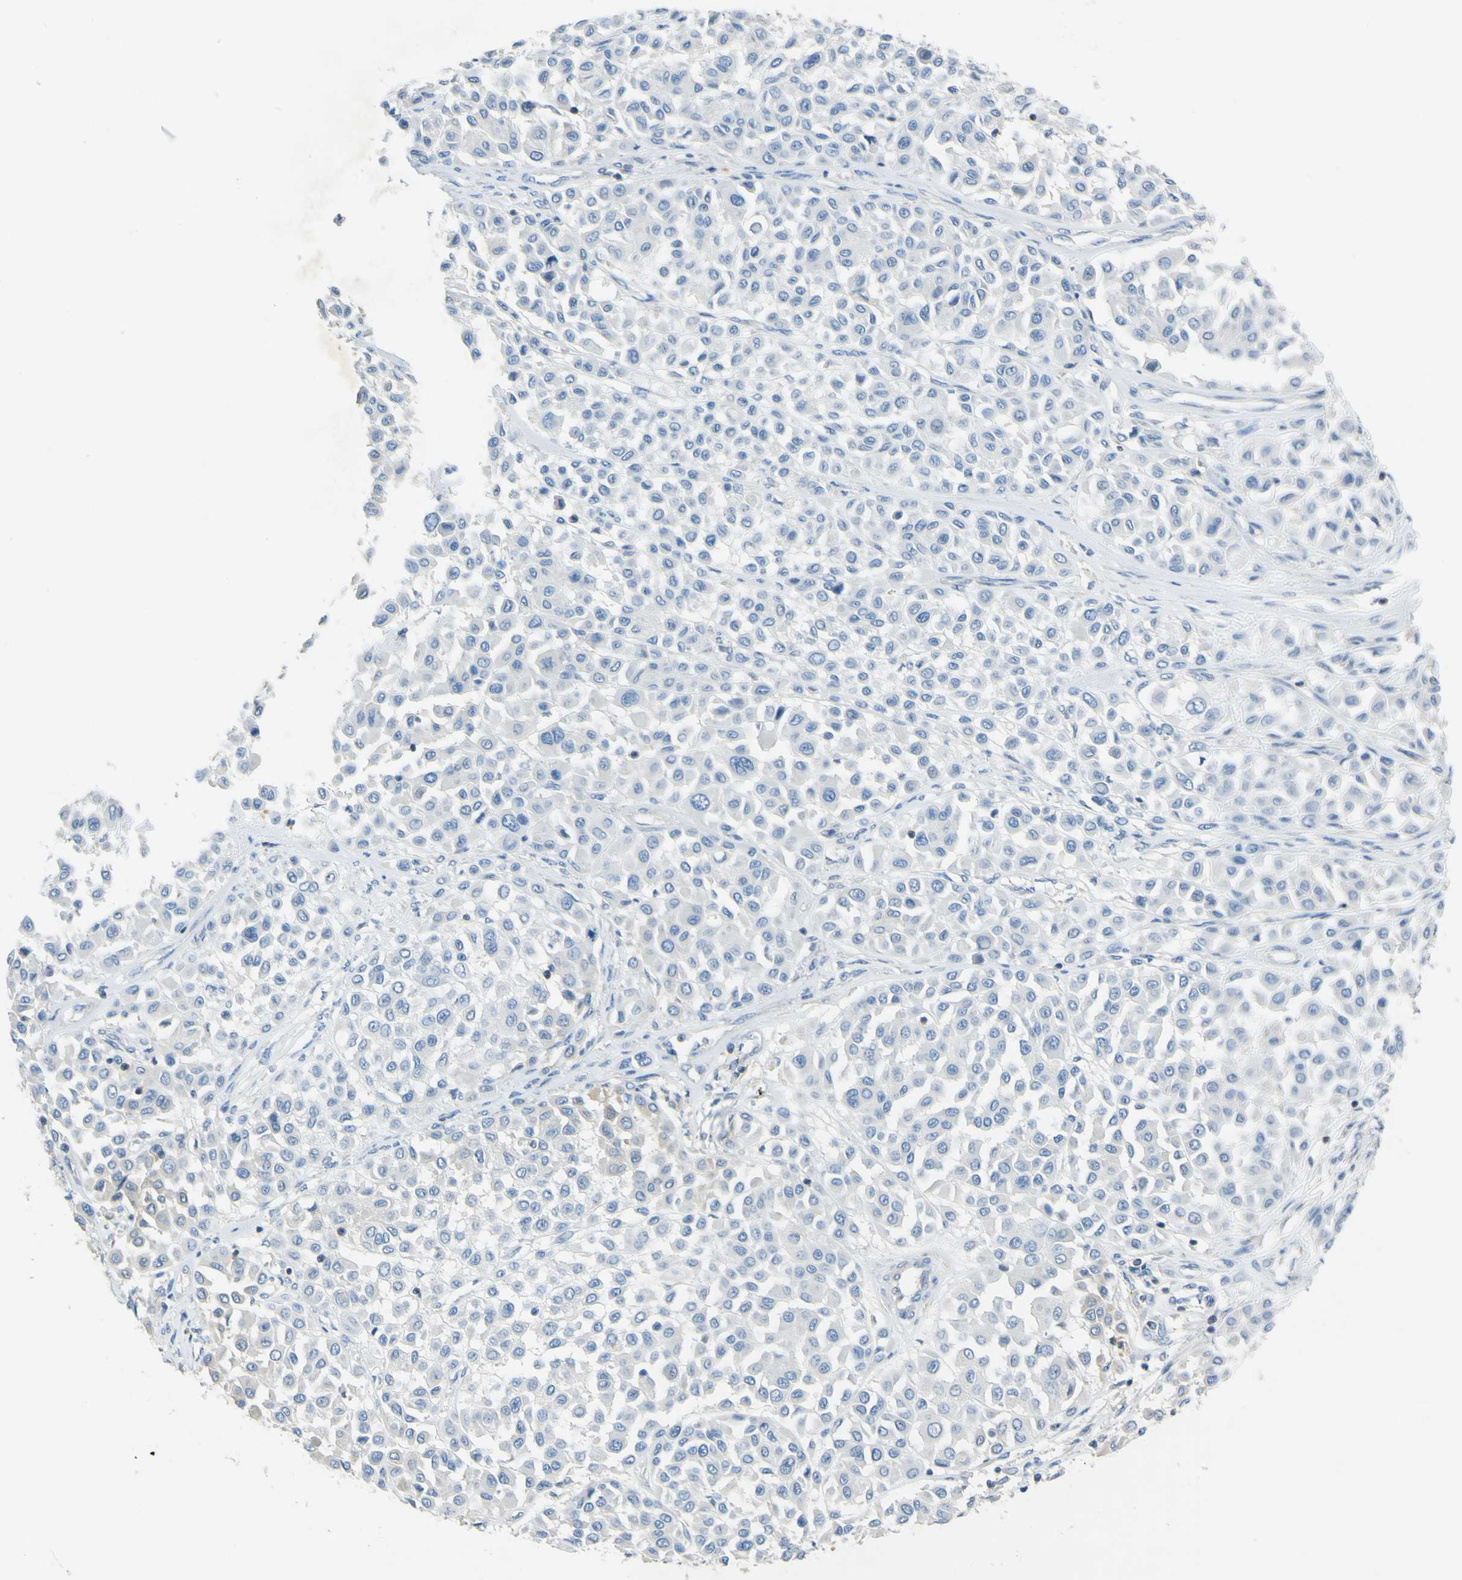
{"staining": {"intensity": "negative", "quantity": "none", "location": "none"}, "tissue": "melanoma", "cell_type": "Tumor cells", "image_type": "cancer", "snomed": [{"axis": "morphology", "description": "Malignant melanoma, Metastatic site"}, {"axis": "topography", "description": "Soft tissue"}], "caption": "High magnification brightfield microscopy of malignant melanoma (metastatic site) stained with DAB (3,3'-diaminobenzidine) (brown) and counterstained with hematoxylin (blue): tumor cells show no significant expression. (DAB immunohistochemistry, high magnification).", "gene": "OGN", "patient": {"sex": "male", "age": 41}}